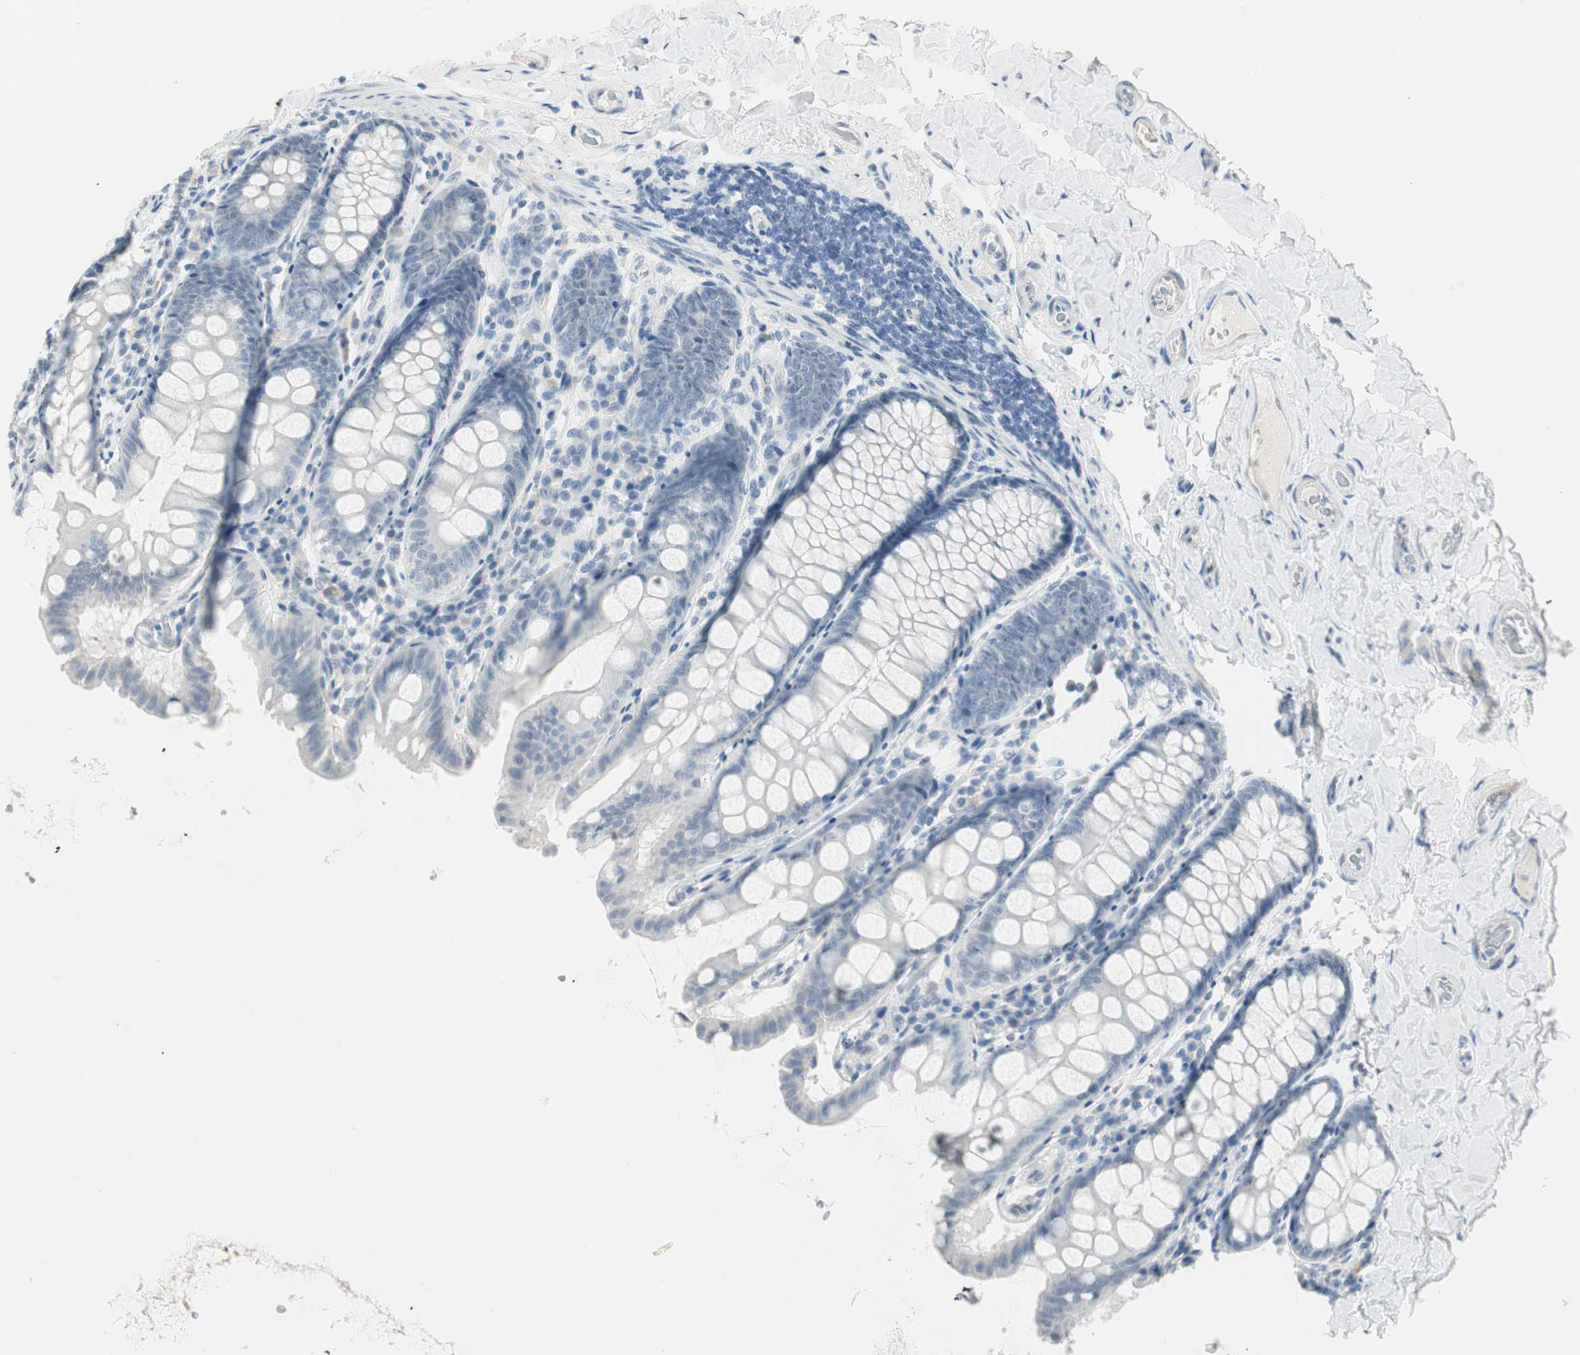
{"staining": {"intensity": "negative", "quantity": "none", "location": "none"}, "tissue": "colon", "cell_type": "Endothelial cells", "image_type": "normal", "snomed": [{"axis": "morphology", "description": "Normal tissue, NOS"}, {"axis": "topography", "description": "Colon"}], "caption": "An IHC histopathology image of normal colon is shown. There is no staining in endothelial cells of colon.", "gene": "MLLT10", "patient": {"sex": "female", "age": 61}}